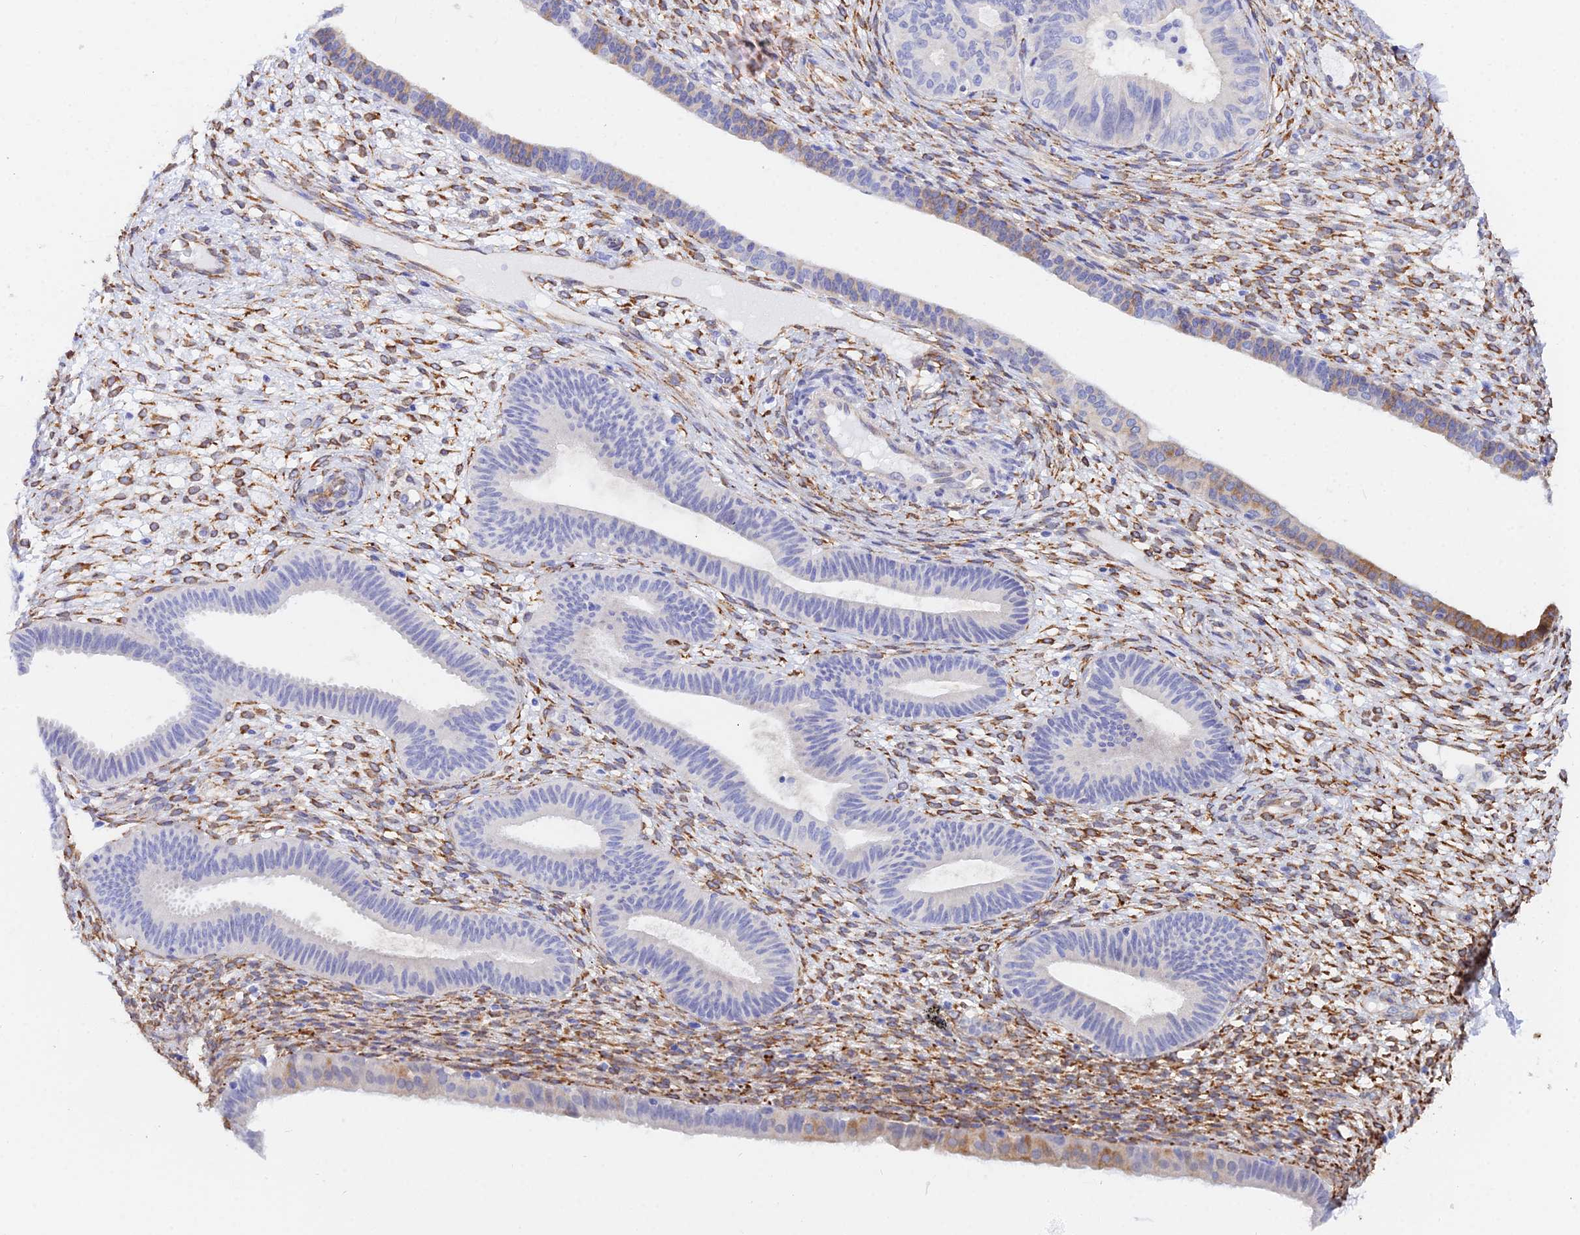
{"staining": {"intensity": "moderate", "quantity": "25%-75%", "location": "cytoplasmic/membranous"}, "tissue": "endometrium", "cell_type": "Cells in endometrial stroma", "image_type": "normal", "snomed": [{"axis": "morphology", "description": "Normal tissue, NOS"}, {"axis": "topography", "description": "Endometrium"}], "caption": "IHC staining of benign endometrium, which demonstrates medium levels of moderate cytoplasmic/membranous expression in about 25%-75% of cells in endometrial stroma indicating moderate cytoplasmic/membranous protein expression. The staining was performed using DAB (3,3'-diaminobenzidine) (brown) for protein detection and nuclei were counterstained in hematoxylin (blue).", "gene": "MXRA7", "patient": {"sex": "female", "age": 61}}